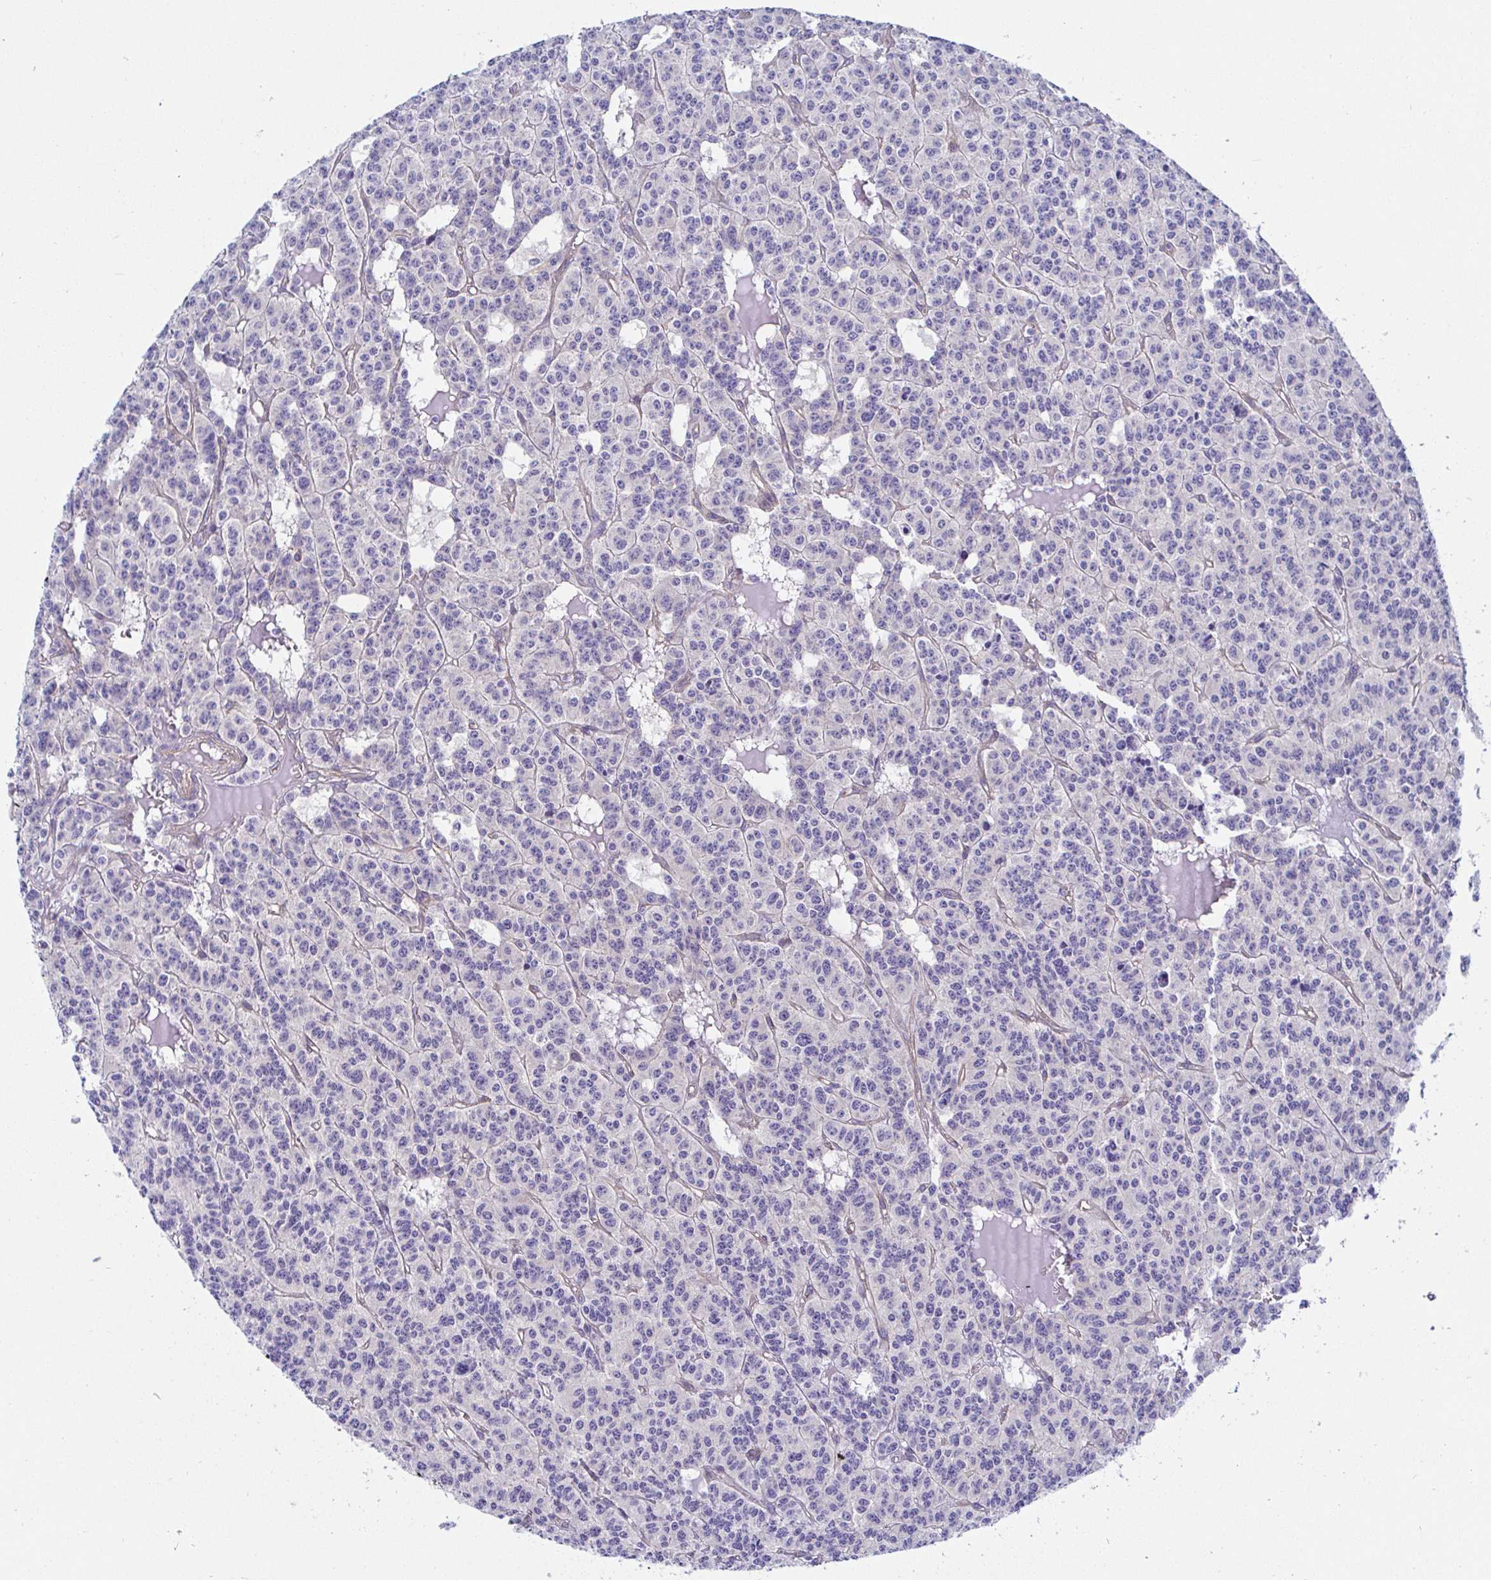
{"staining": {"intensity": "negative", "quantity": "none", "location": "none"}, "tissue": "carcinoid", "cell_type": "Tumor cells", "image_type": "cancer", "snomed": [{"axis": "morphology", "description": "Carcinoid, malignant, NOS"}, {"axis": "topography", "description": "Lung"}], "caption": "IHC photomicrograph of carcinoid (malignant) stained for a protein (brown), which demonstrates no expression in tumor cells. Nuclei are stained in blue.", "gene": "ARL4D", "patient": {"sex": "female", "age": 71}}